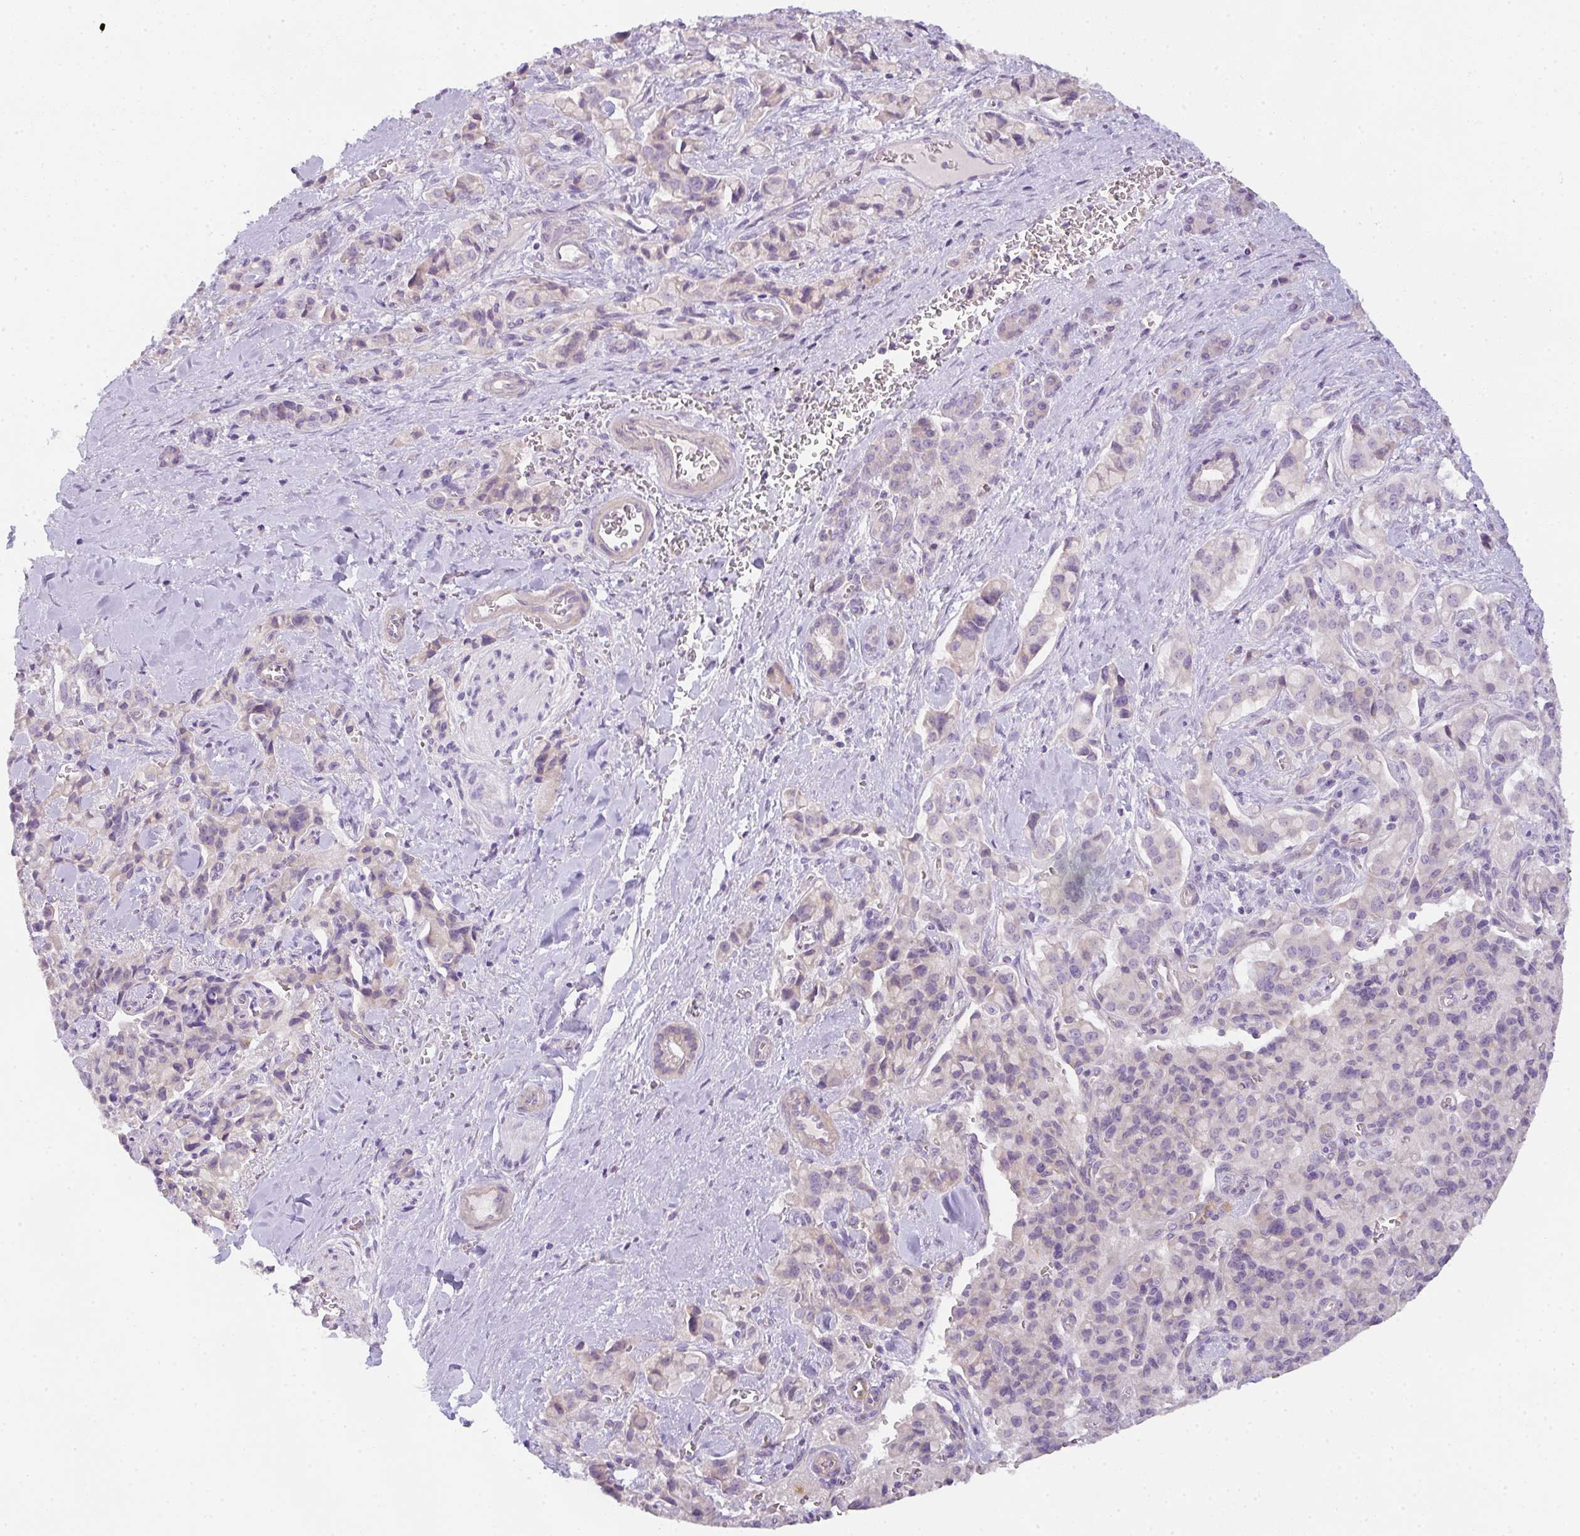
{"staining": {"intensity": "negative", "quantity": "none", "location": "none"}, "tissue": "pancreatic cancer", "cell_type": "Tumor cells", "image_type": "cancer", "snomed": [{"axis": "morphology", "description": "Adenocarcinoma, NOS"}, {"axis": "topography", "description": "Pancreas"}], "caption": "DAB (3,3'-diaminobenzidine) immunohistochemical staining of human adenocarcinoma (pancreatic) exhibits no significant expression in tumor cells.", "gene": "FILIP1", "patient": {"sex": "male", "age": 65}}